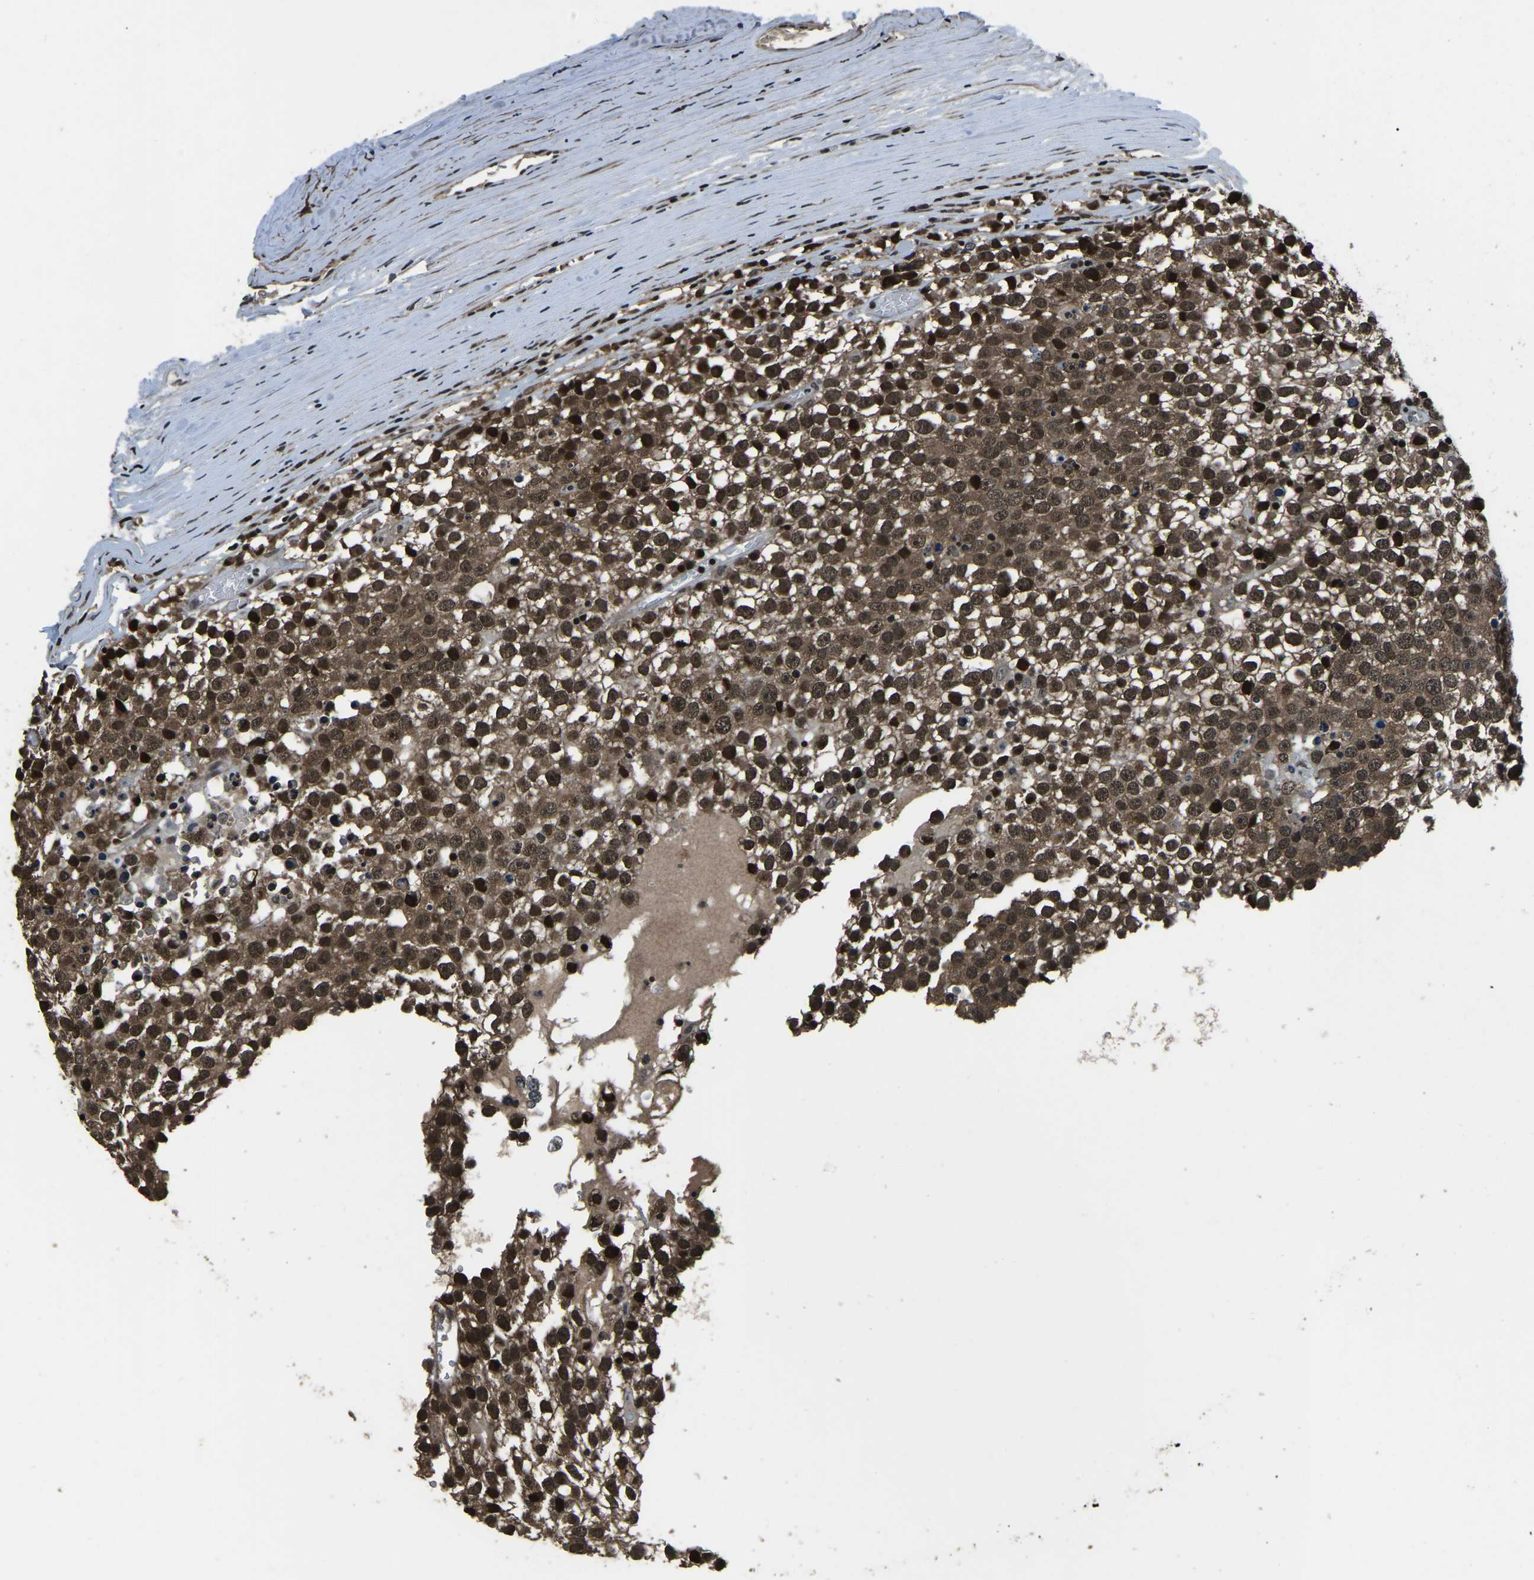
{"staining": {"intensity": "strong", "quantity": ">75%", "location": "cytoplasmic/membranous,nuclear"}, "tissue": "testis cancer", "cell_type": "Tumor cells", "image_type": "cancer", "snomed": [{"axis": "morphology", "description": "Seminoma, NOS"}, {"axis": "topography", "description": "Testis"}], "caption": "Strong cytoplasmic/membranous and nuclear expression for a protein is seen in approximately >75% of tumor cells of testis cancer (seminoma) using immunohistochemistry (IHC).", "gene": "ANKIB1", "patient": {"sex": "male", "age": 65}}